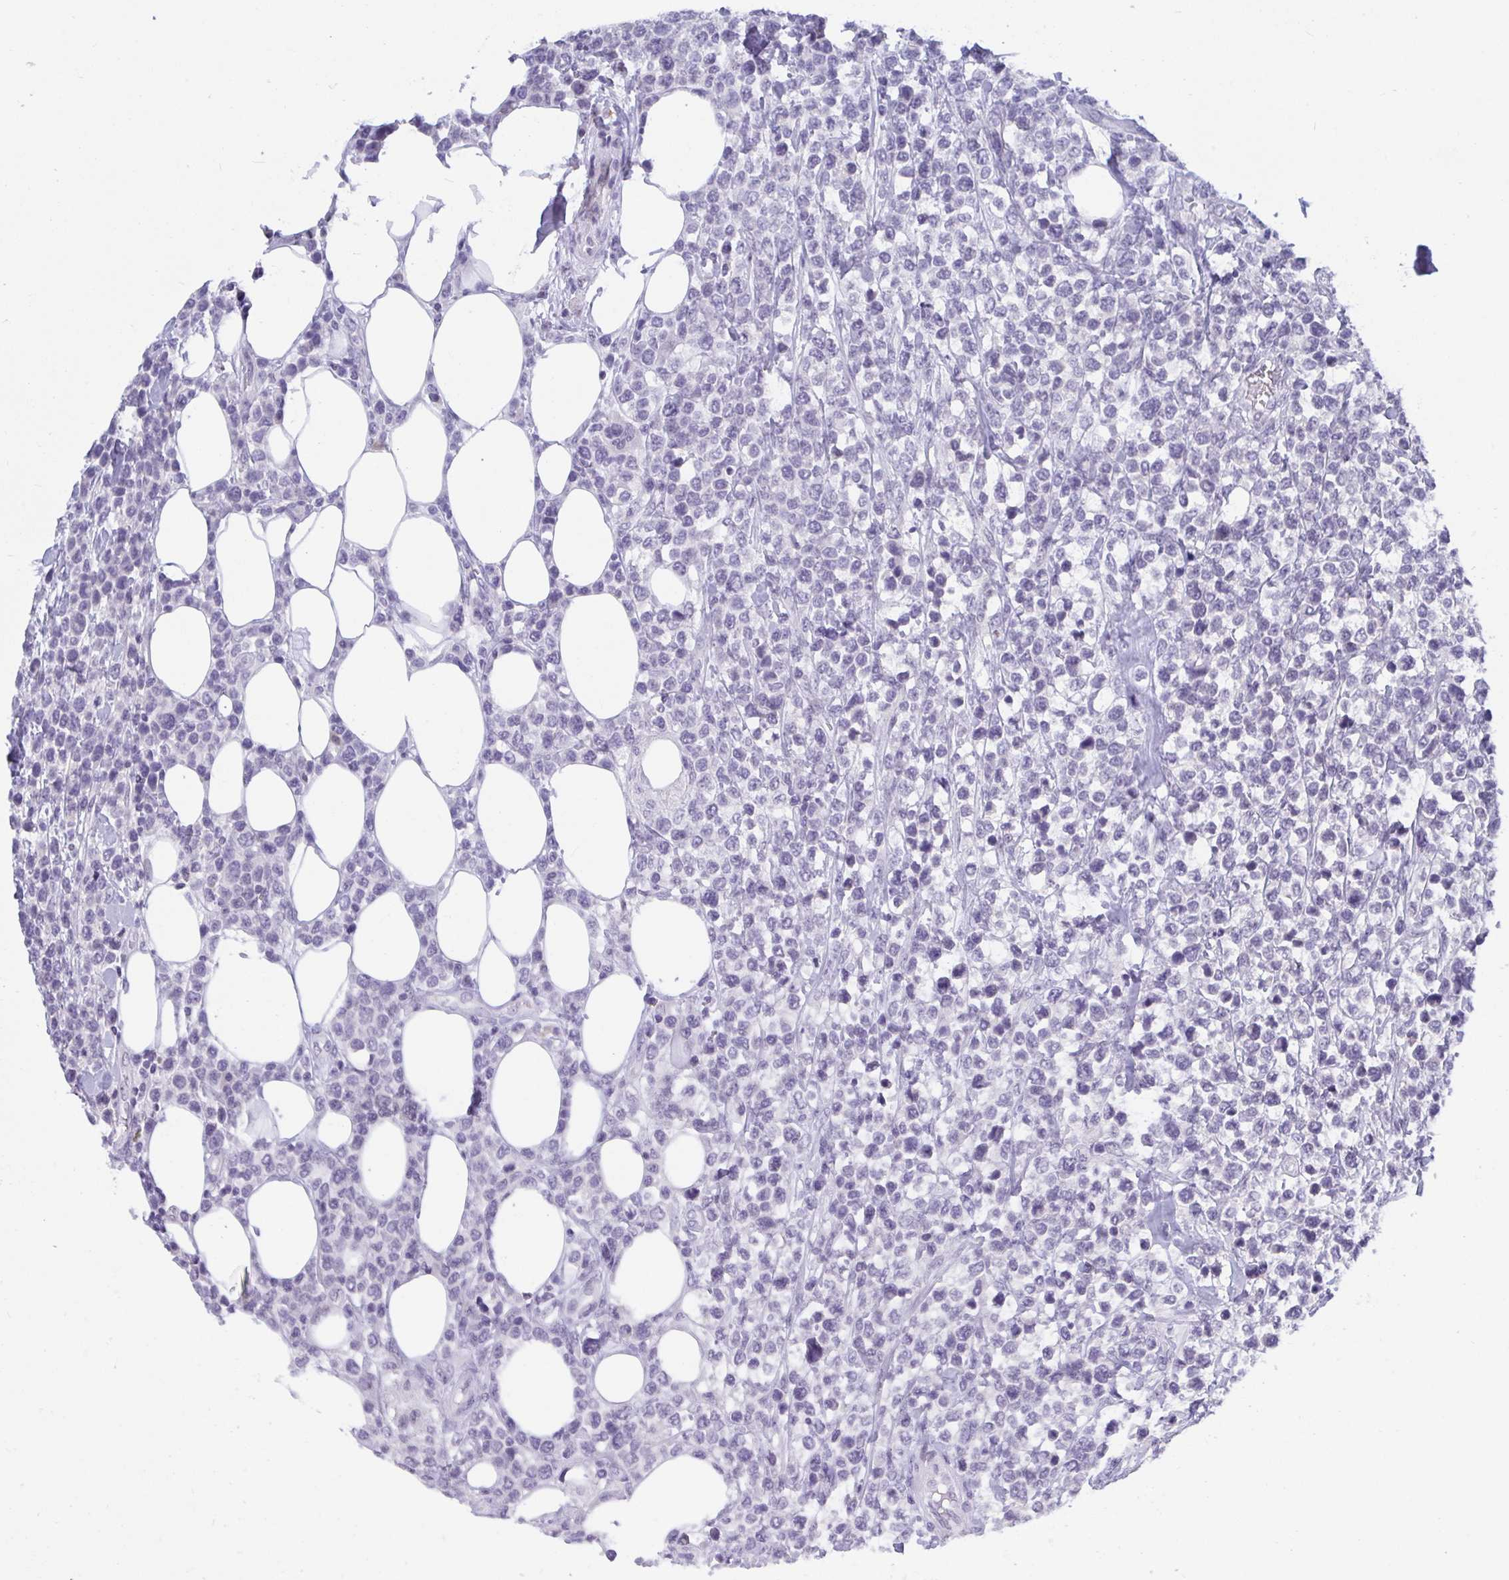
{"staining": {"intensity": "negative", "quantity": "none", "location": "none"}, "tissue": "lymphoma", "cell_type": "Tumor cells", "image_type": "cancer", "snomed": [{"axis": "morphology", "description": "Malignant lymphoma, non-Hodgkin's type, High grade"}, {"axis": "topography", "description": "Soft tissue"}], "caption": "IHC micrograph of neoplastic tissue: human high-grade malignant lymphoma, non-Hodgkin's type stained with DAB displays no significant protein expression in tumor cells.", "gene": "BMAL2", "patient": {"sex": "female", "age": 56}}